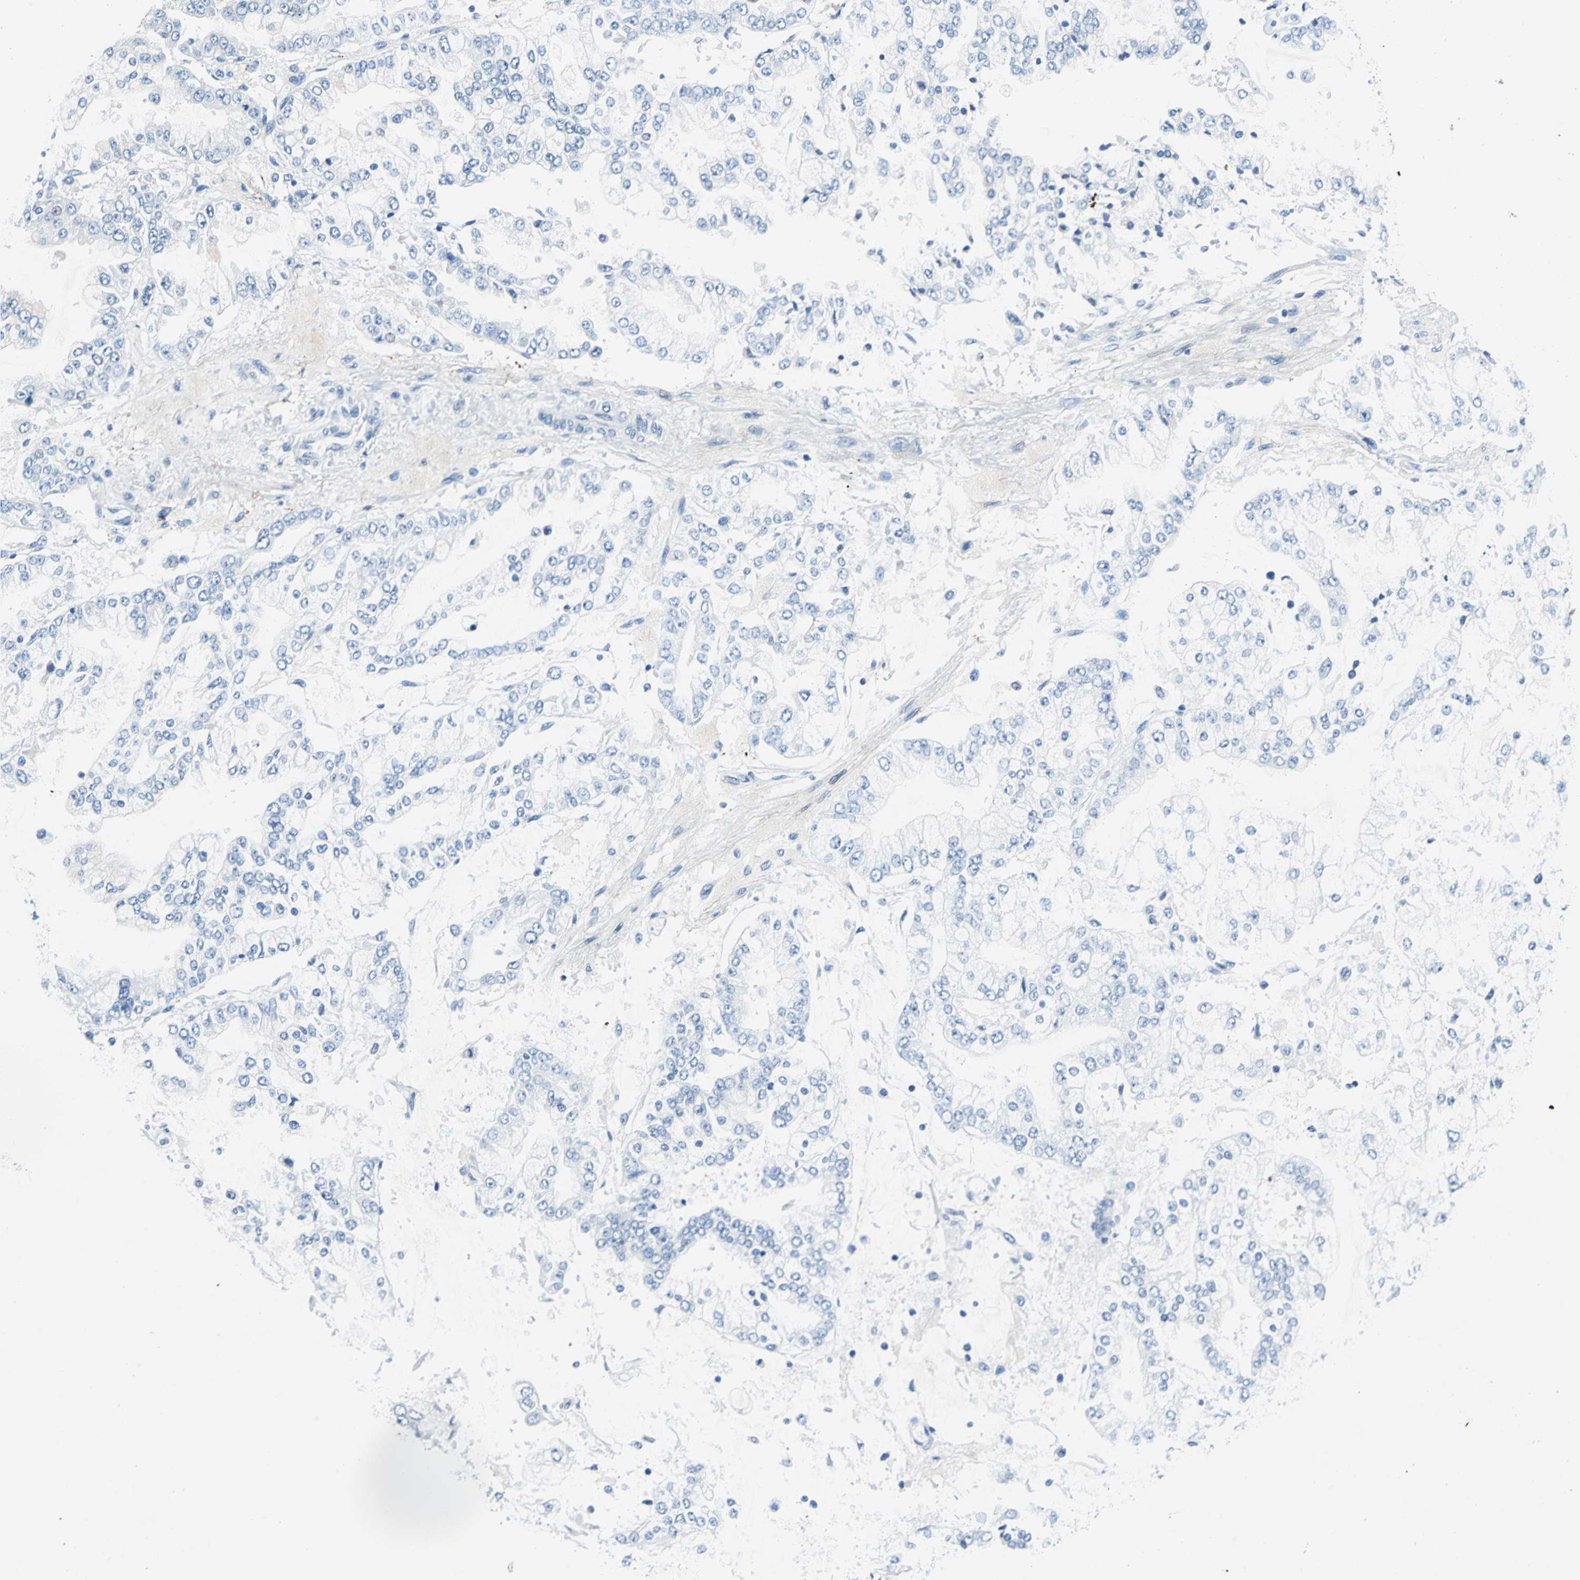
{"staining": {"intensity": "negative", "quantity": "none", "location": "none"}, "tissue": "stomach cancer", "cell_type": "Tumor cells", "image_type": "cancer", "snomed": [{"axis": "morphology", "description": "Adenocarcinoma, NOS"}, {"axis": "topography", "description": "Stomach"}], "caption": "High power microscopy photomicrograph of an immunohistochemistry (IHC) histopathology image of stomach adenocarcinoma, revealing no significant positivity in tumor cells.", "gene": "AKAP12", "patient": {"sex": "male", "age": 76}}